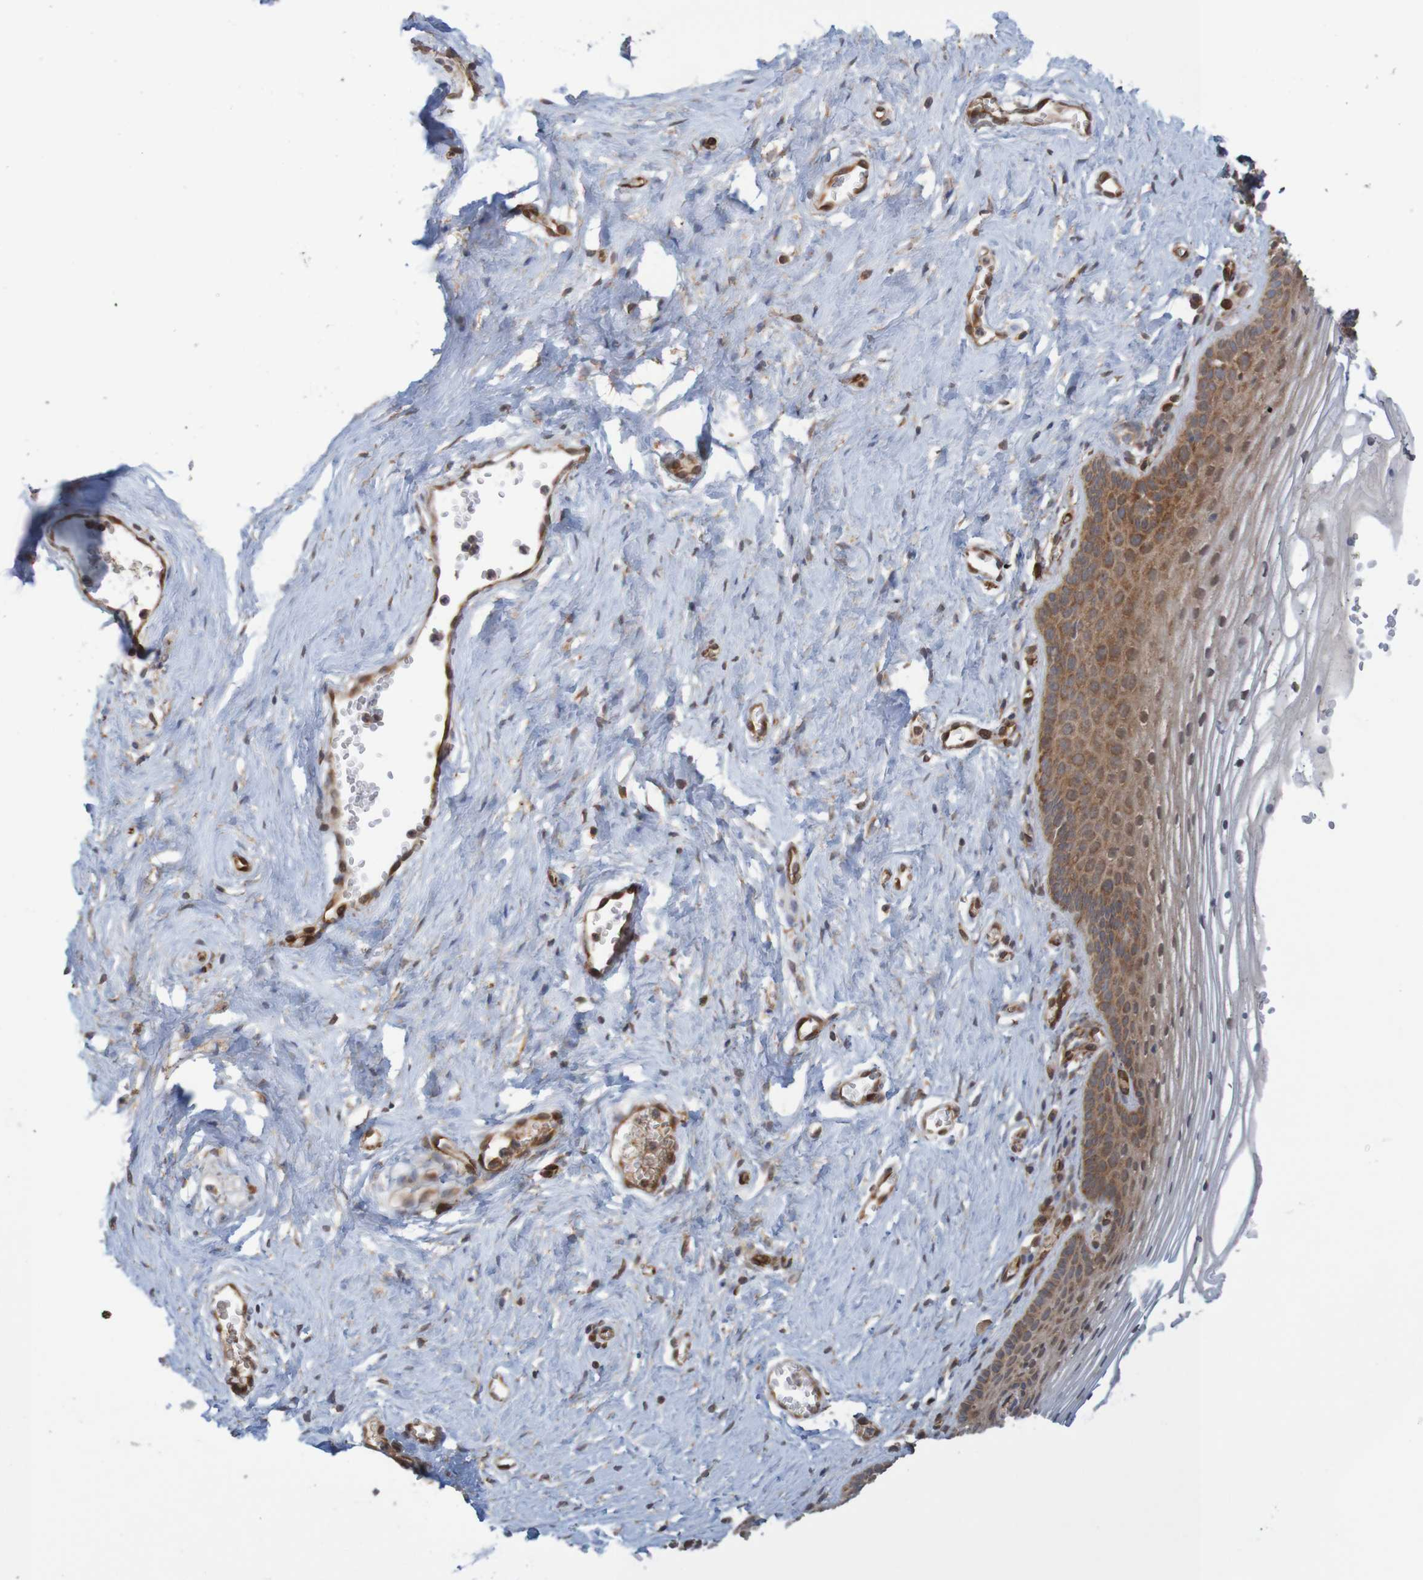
{"staining": {"intensity": "moderate", "quantity": "<25%", "location": "cytoplasmic/membranous"}, "tissue": "vagina", "cell_type": "Squamous epithelial cells", "image_type": "normal", "snomed": [{"axis": "morphology", "description": "Normal tissue, NOS"}, {"axis": "topography", "description": "Vagina"}], "caption": "This photomicrograph displays unremarkable vagina stained with immunohistochemistry to label a protein in brown. The cytoplasmic/membranous of squamous epithelial cells show moderate positivity for the protein. Nuclei are counter-stained blue.", "gene": "MRPL52", "patient": {"sex": "female", "age": 32}}